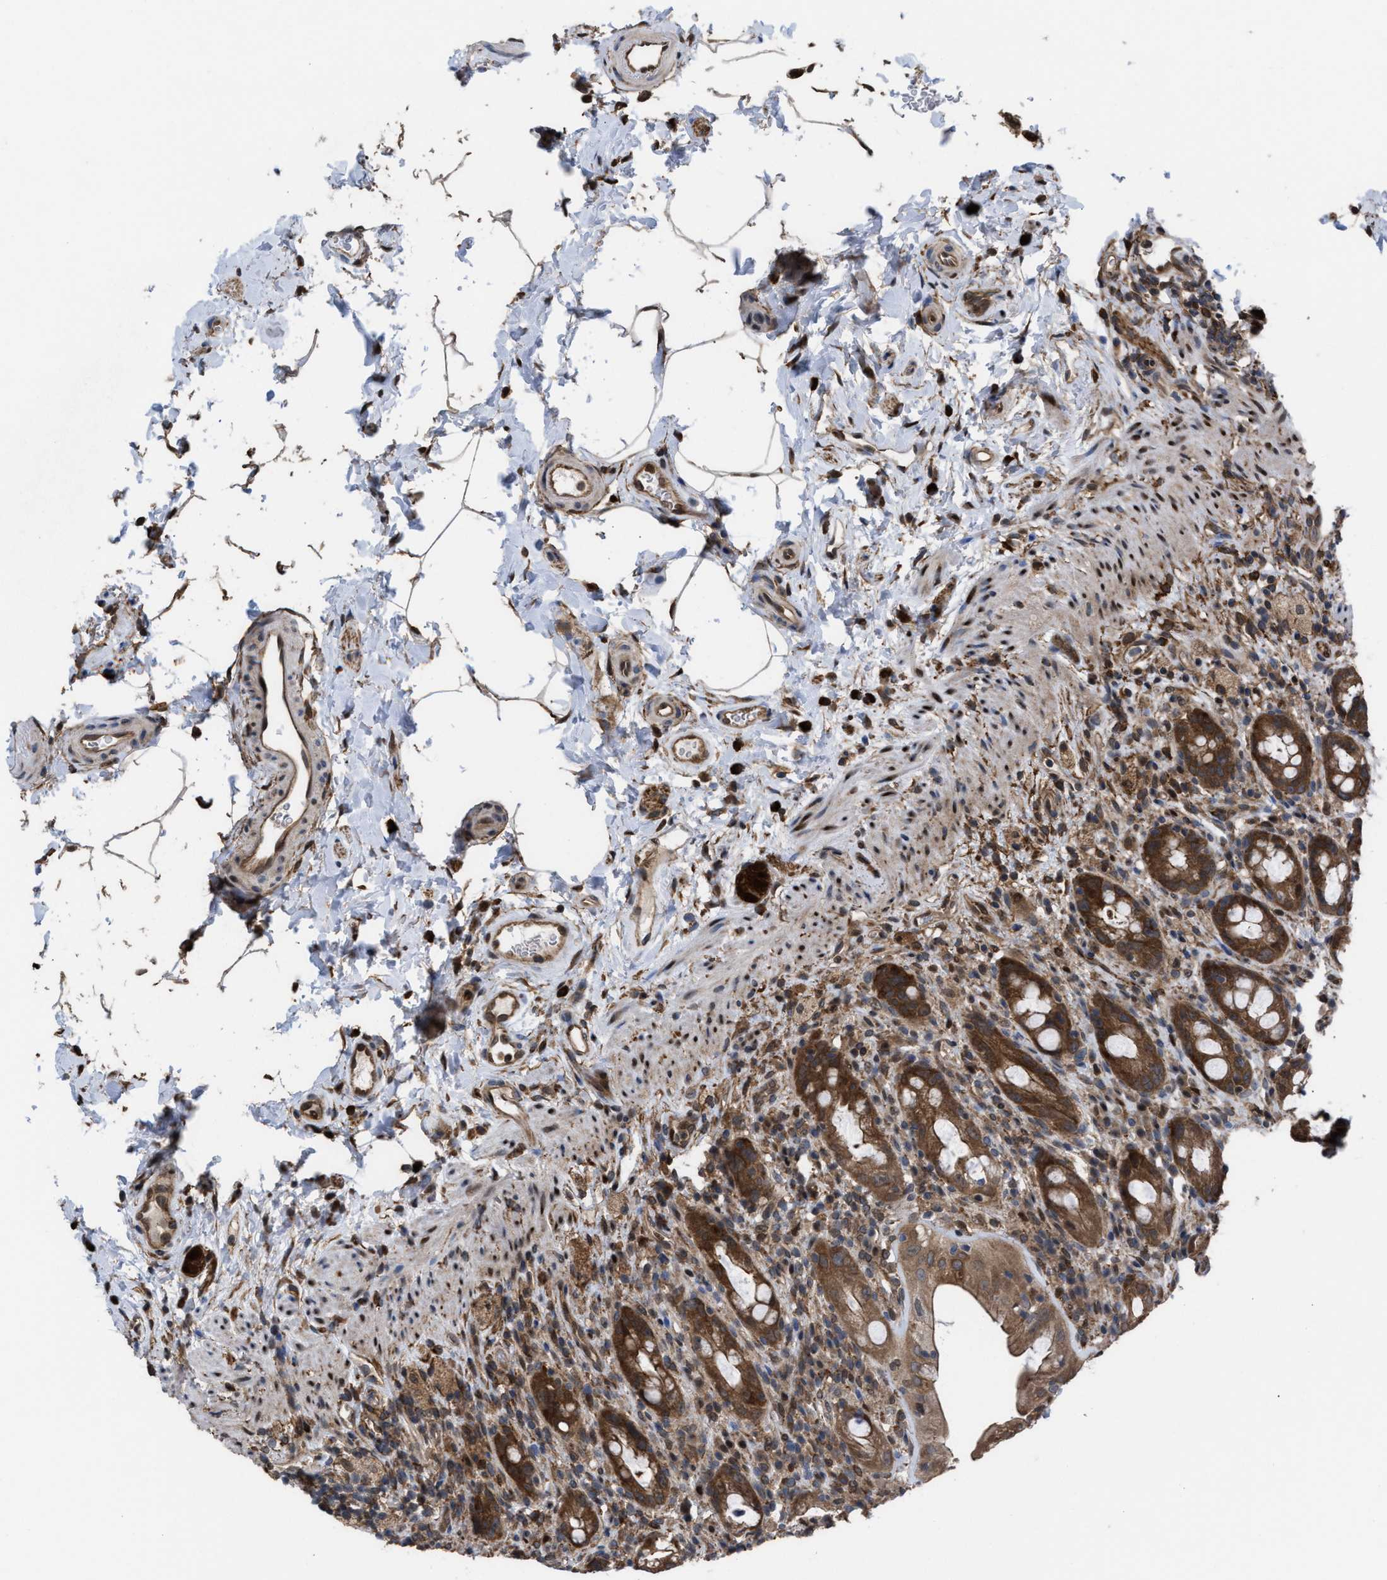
{"staining": {"intensity": "moderate", "quantity": ">75%", "location": "cytoplasmic/membranous"}, "tissue": "rectum", "cell_type": "Glandular cells", "image_type": "normal", "snomed": [{"axis": "morphology", "description": "Normal tissue, NOS"}, {"axis": "topography", "description": "Rectum"}], "caption": "Glandular cells exhibit moderate cytoplasmic/membranous staining in about >75% of cells in benign rectum. (Brightfield microscopy of DAB IHC at high magnification).", "gene": "TP53BP2", "patient": {"sex": "male", "age": 44}}